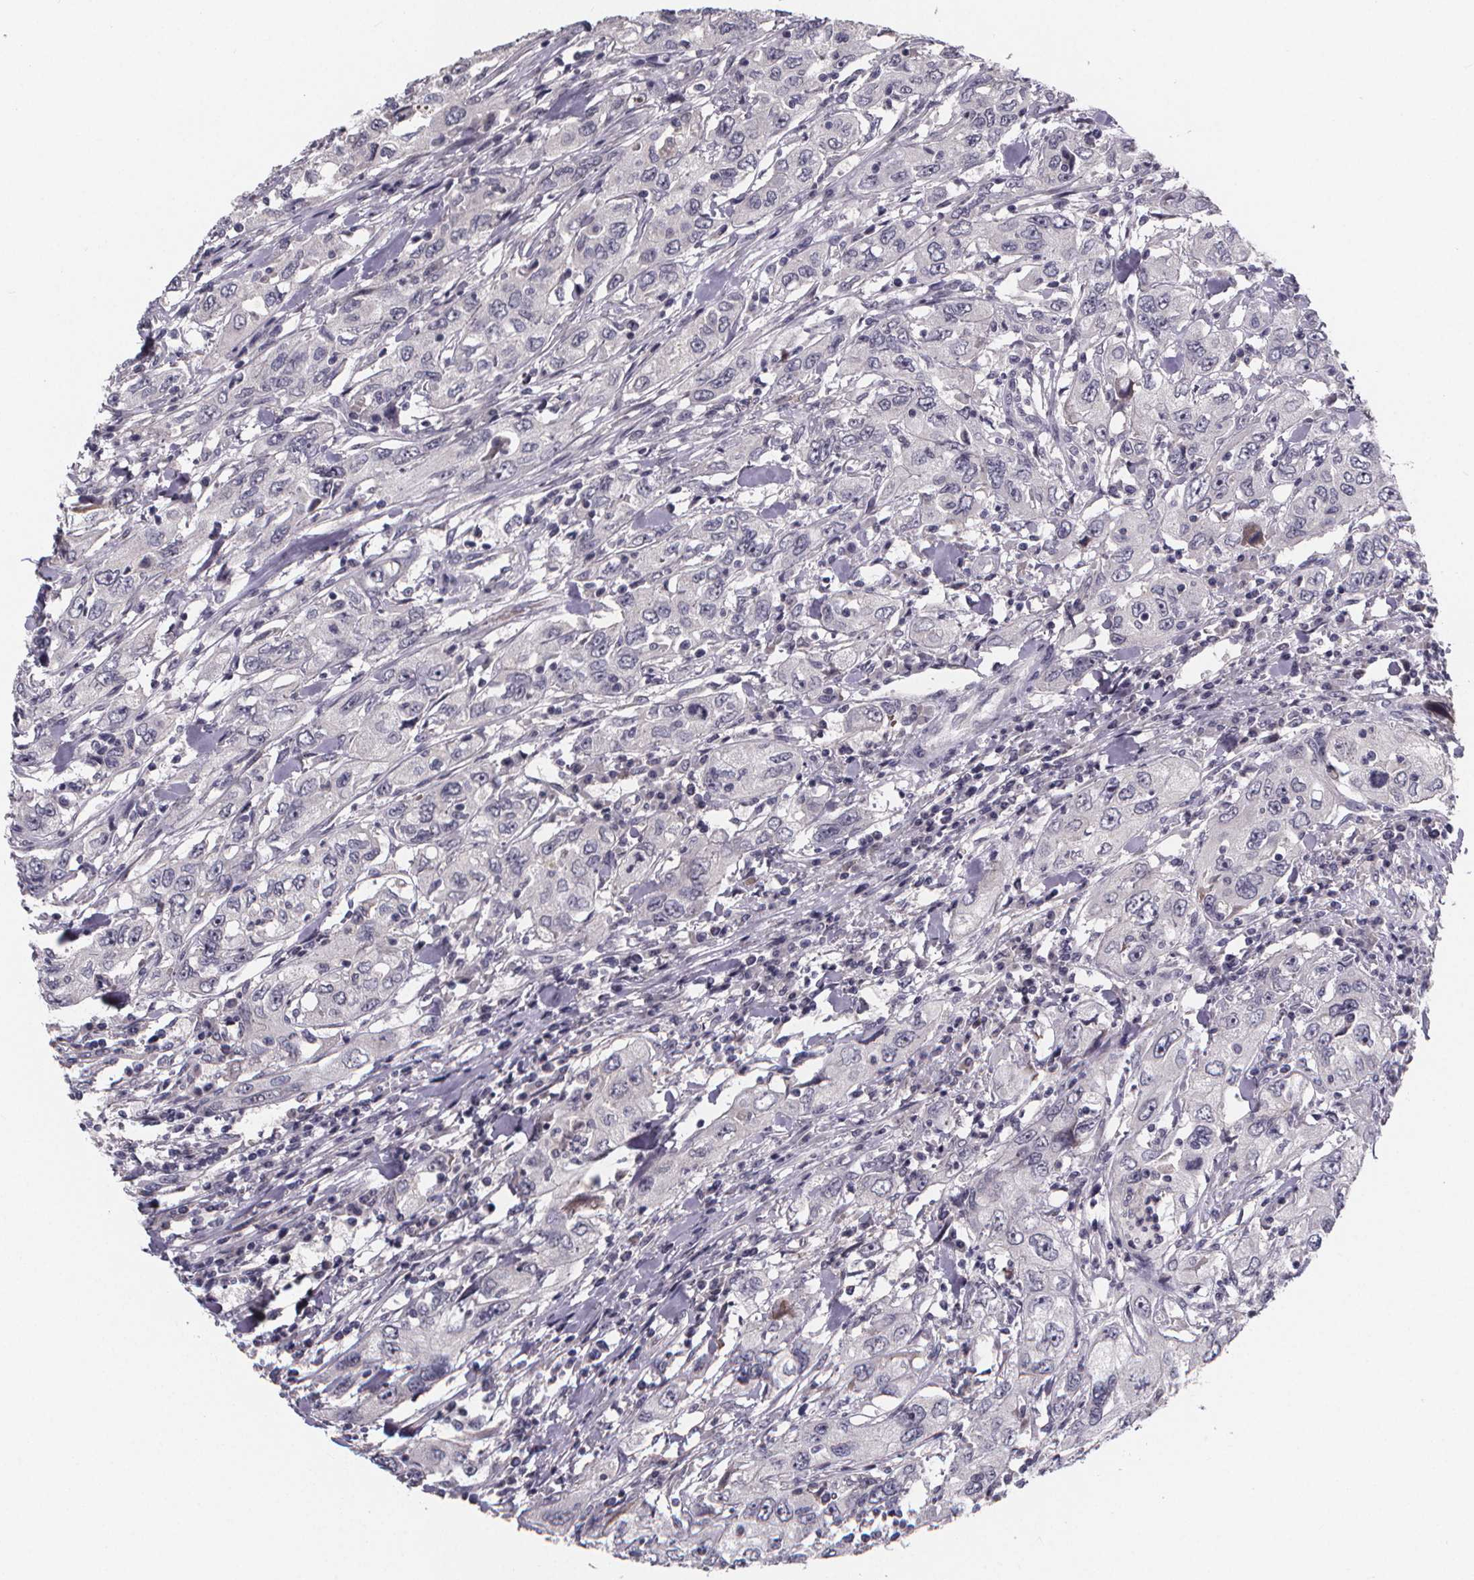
{"staining": {"intensity": "negative", "quantity": "none", "location": "none"}, "tissue": "urothelial cancer", "cell_type": "Tumor cells", "image_type": "cancer", "snomed": [{"axis": "morphology", "description": "Urothelial carcinoma, High grade"}, {"axis": "topography", "description": "Urinary bladder"}], "caption": "This is an immunohistochemistry (IHC) photomicrograph of human high-grade urothelial carcinoma. There is no expression in tumor cells.", "gene": "AGT", "patient": {"sex": "male", "age": 76}}